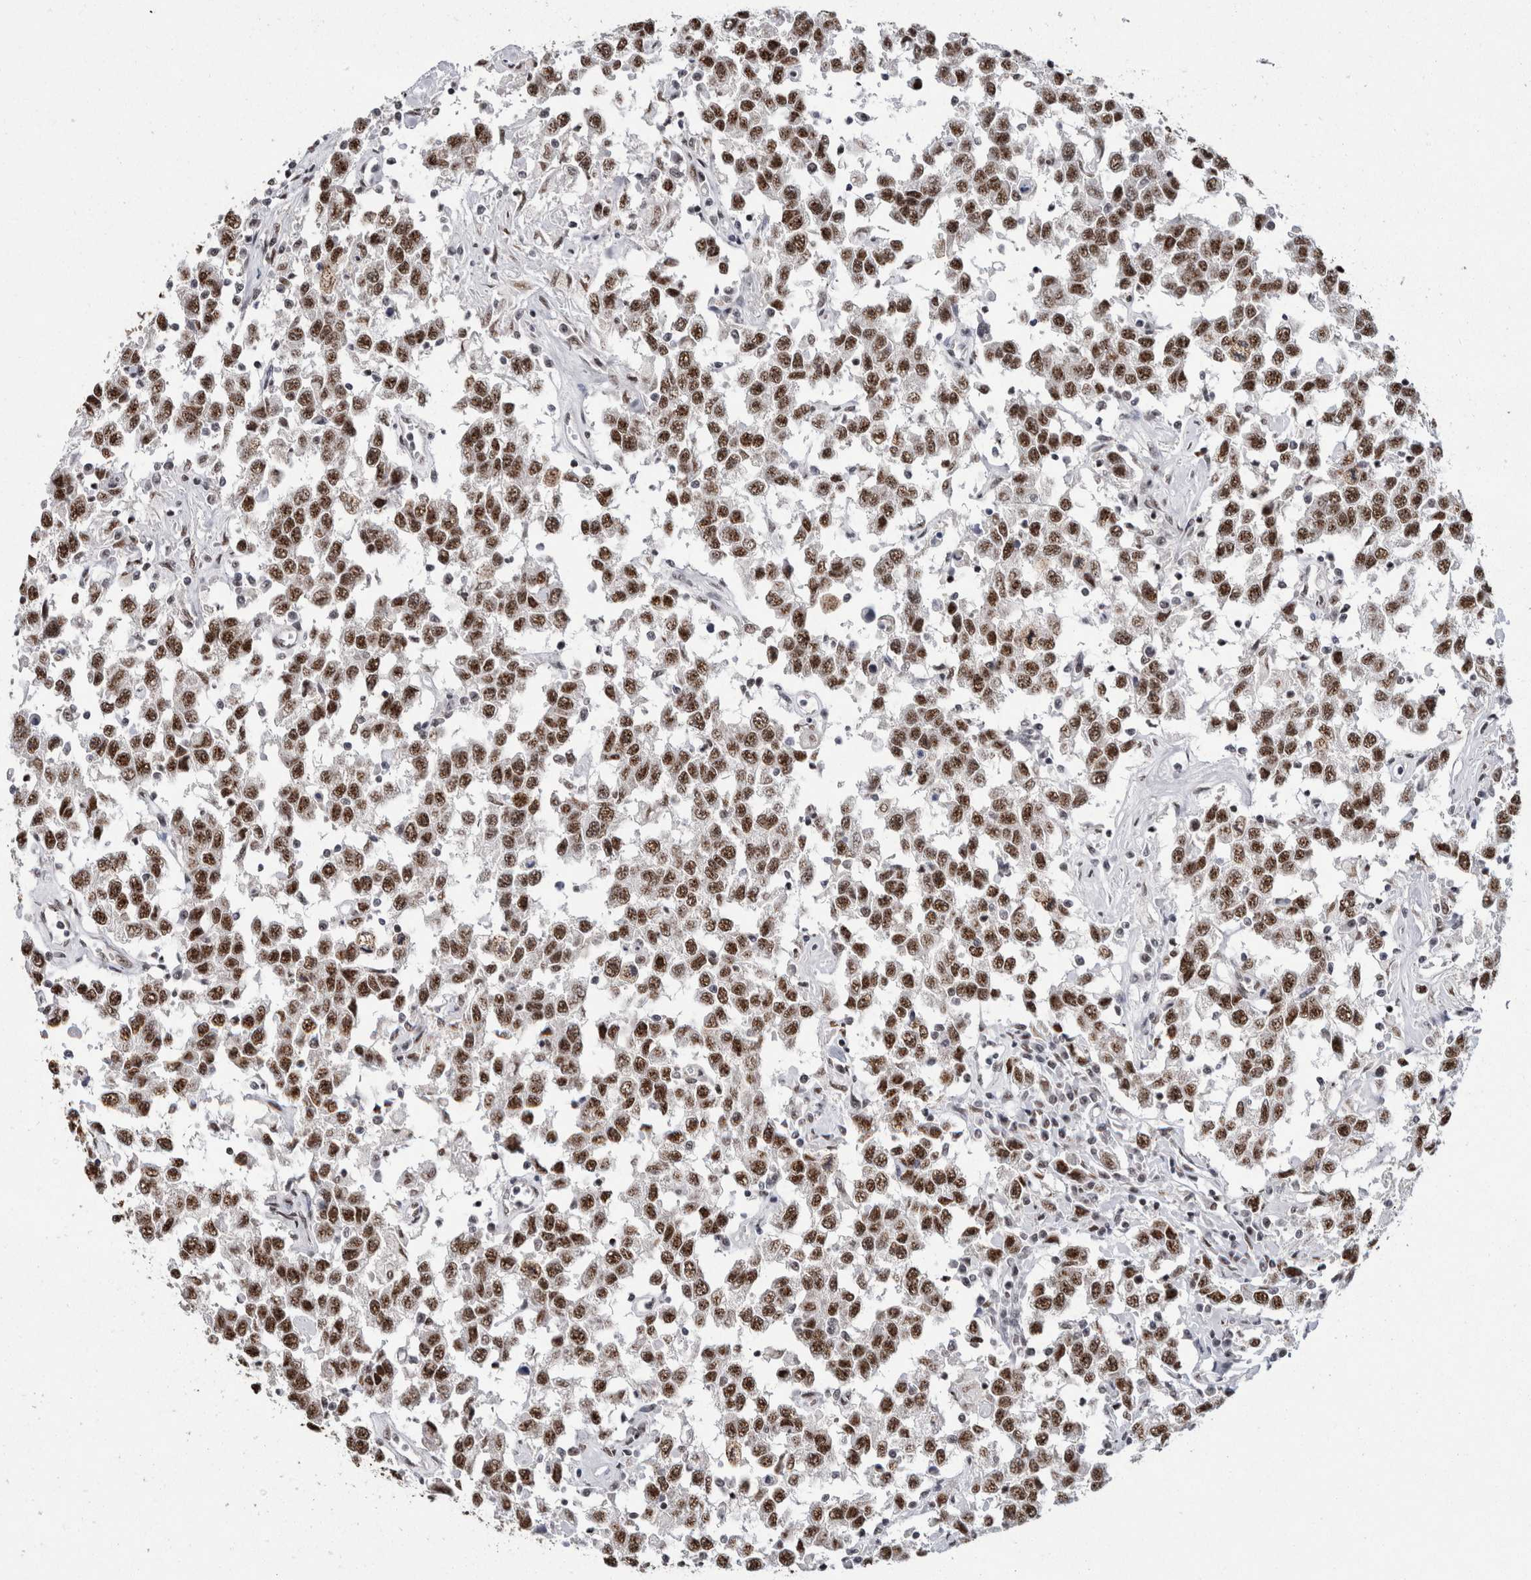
{"staining": {"intensity": "moderate", "quantity": ">75%", "location": "nuclear"}, "tissue": "testis cancer", "cell_type": "Tumor cells", "image_type": "cancer", "snomed": [{"axis": "morphology", "description": "Seminoma, NOS"}, {"axis": "topography", "description": "Testis"}], "caption": "High-magnification brightfield microscopy of seminoma (testis) stained with DAB (3,3'-diaminobenzidine) (brown) and counterstained with hematoxylin (blue). tumor cells exhibit moderate nuclear staining is seen in approximately>75% of cells.", "gene": "MKNK1", "patient": {"sex": "male", "age": 41}}